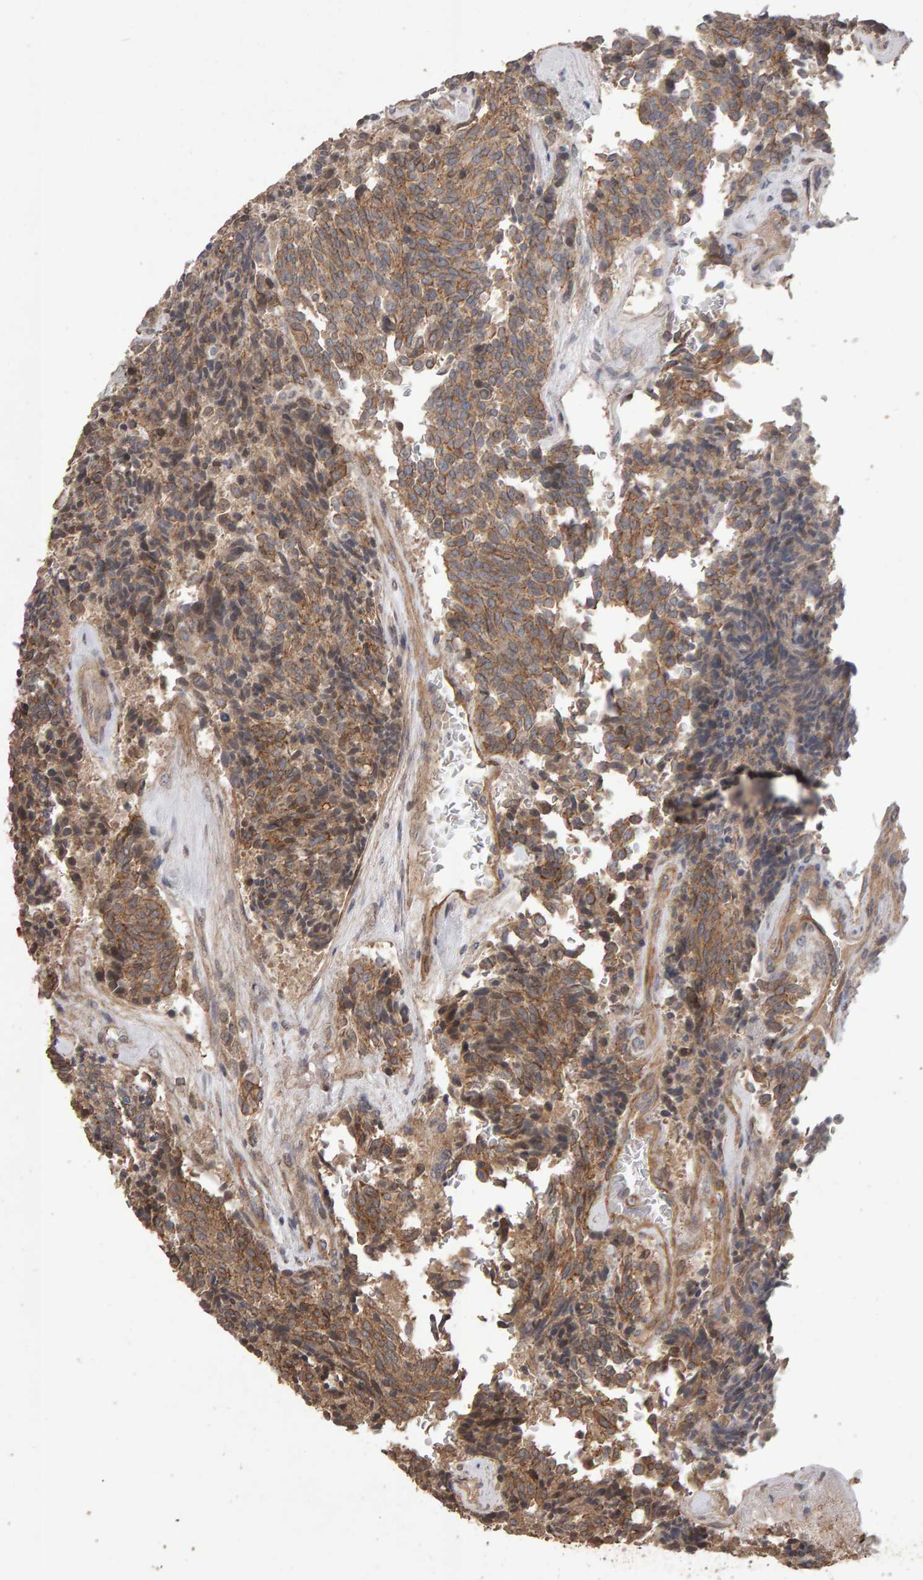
{"staining": {"intensity": "moderate", "quantity": ">75%", "location": "cytoplasmic/membranous"}, "tissue": "carcinoid", "cell_type": "Tumor cells", "image_type": "cancer", "snomed": [{"axis": "morphology", "description": "Carcinoid, malignant, NOS"}, {"axis": "topography", "description": "Pancreas"}], "caption": "Approximately >75% of tumor cells in human carcinoid reveal moderate cytoplasmic/membranous protein expression as visualized by brown immunohistochemical staining.", "gene": "SCRIB", "patient": {"sex": "female", "age": 54}}